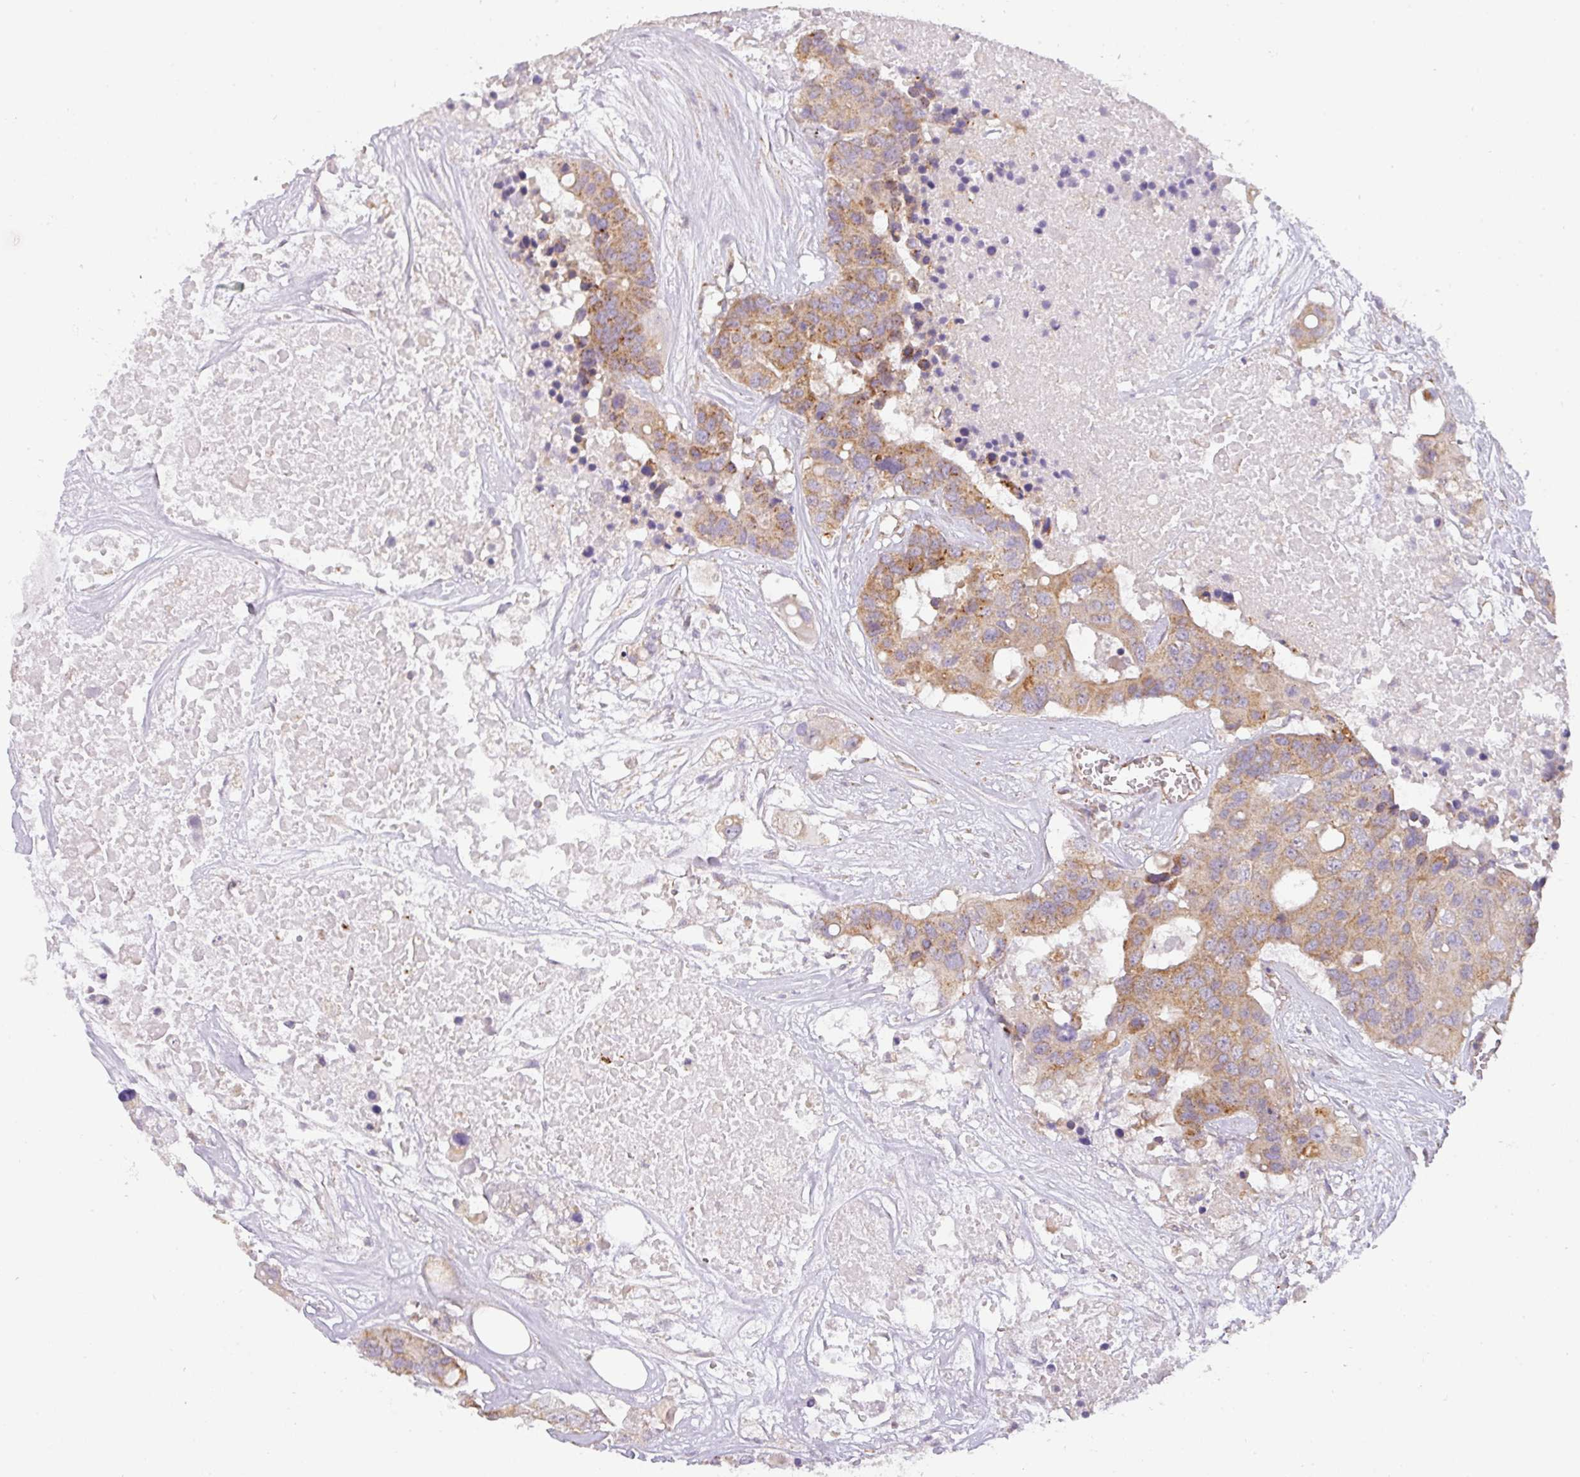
{"staining": {"intensity": "moderate", "quantity": ">75%", "location": "cytoplasmic/membranous"}, "tissue": "colorectal cancer", "cell_type": "Tumor cells", "image_type": "cancer", "snomed": [{"axis": "morphology", "description": "Adenocarcinoma, NOS"}, {"axis": "topography", "description": "Colon"}], "caption": "There is medium levels of moderate cytoplasmic/membranous positivity in tumor cells of adenocarcinoma (colorectal), as demonstrated by immunohistochemical staining (brown color).", "gene": "ZNF211", "patient": {"sex": "male", "age": 77}}